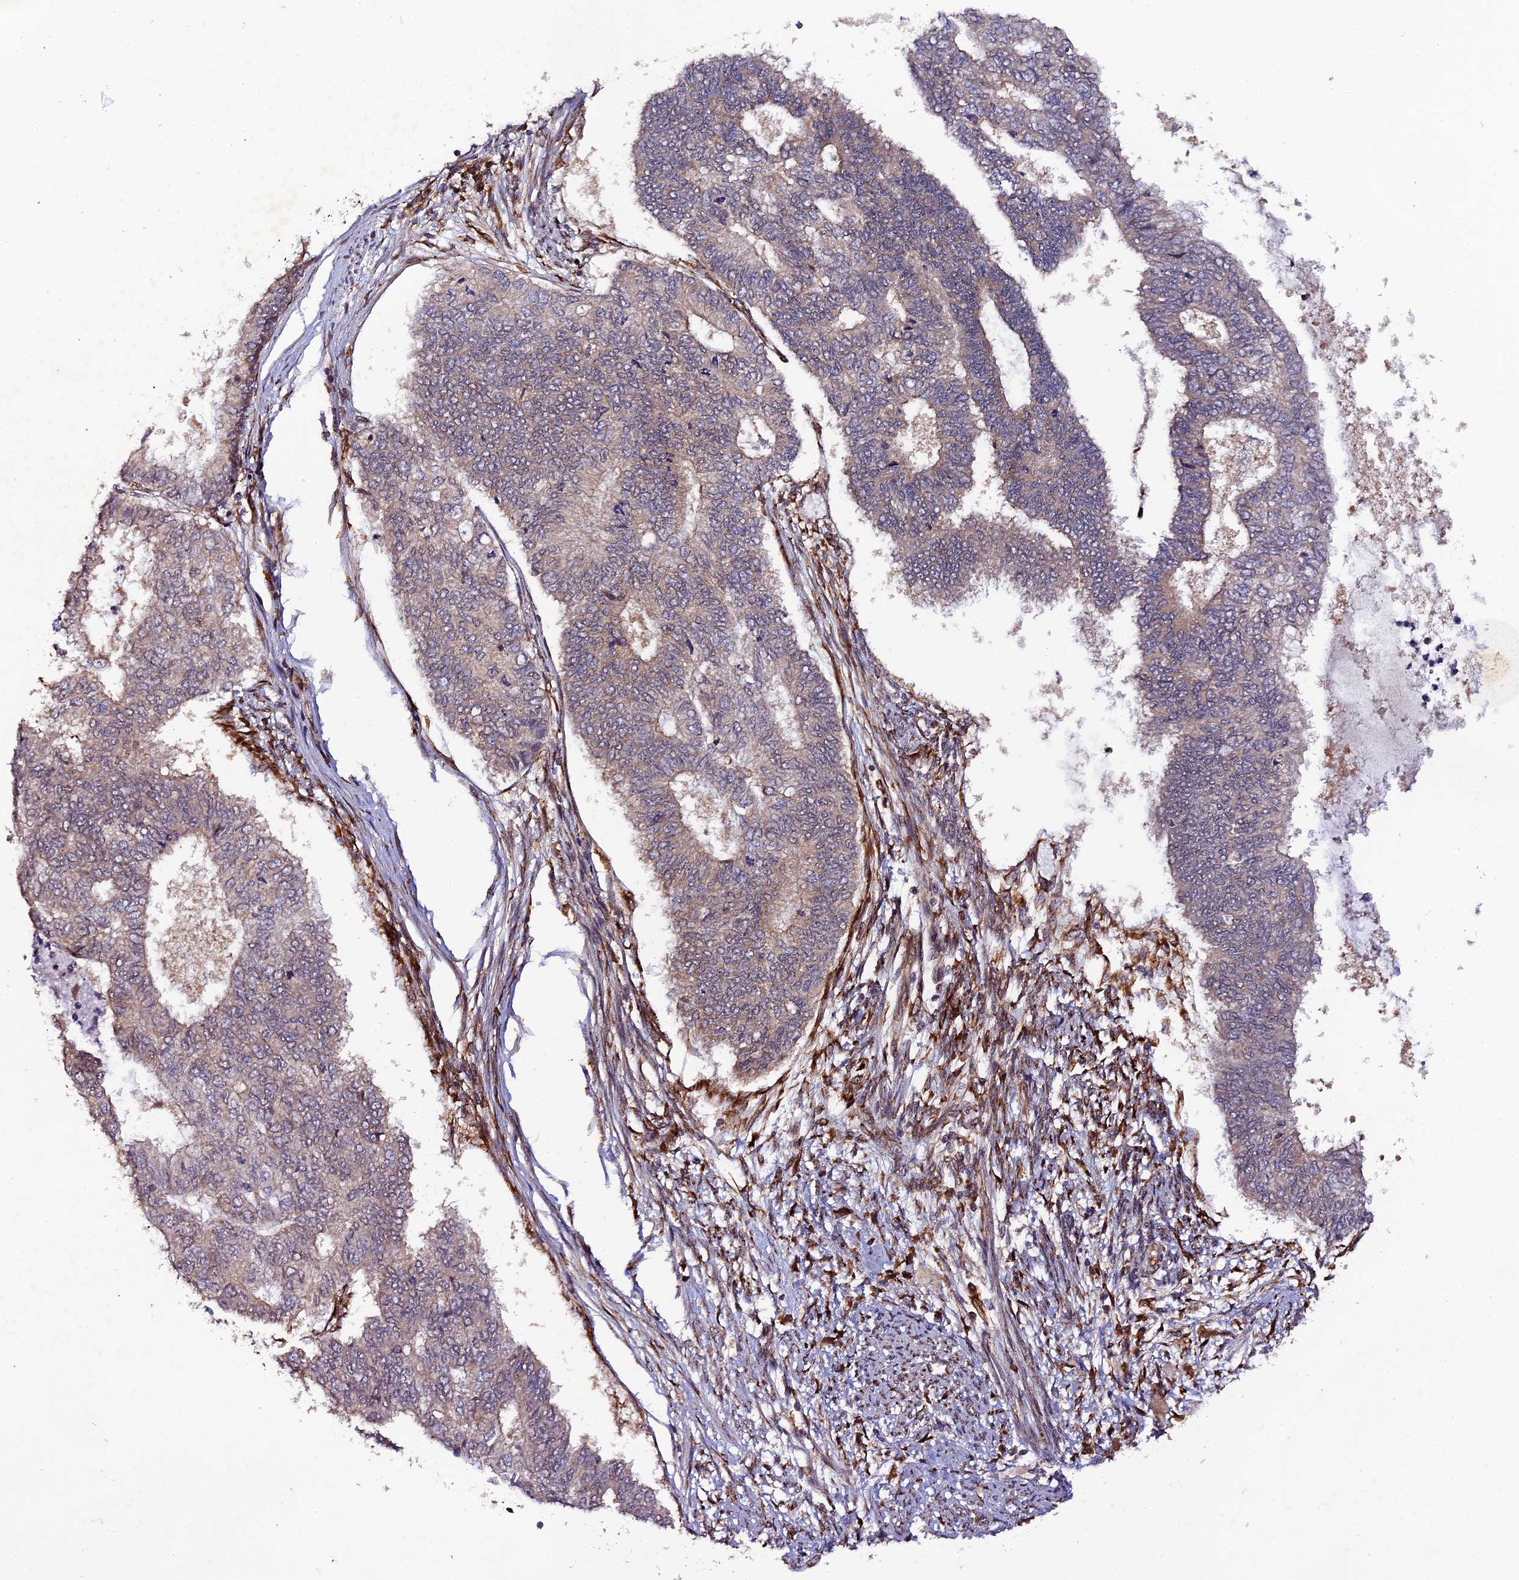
{"staining": {"intensity": "negative", "quantity": "none", "location": "none"}, "tissue": "endometrial cancer", "cell_type": "Tumor cells", "image_type": "cancer", "snomed": [{"axis": "morphology", "description": "Adenocarcinoma, NOS"}, {"axis": "topography", "description": "Endometrium"}], "caption": "Immunohistochemistry image of neoplastic tissue: endometrial cancer stained with DAB (3,3'-diaminobenzidine) exhibits no significant protein staining in tumor cells.", "gene": "P3H3", "patient": {"sex": "female", "age": 68}}